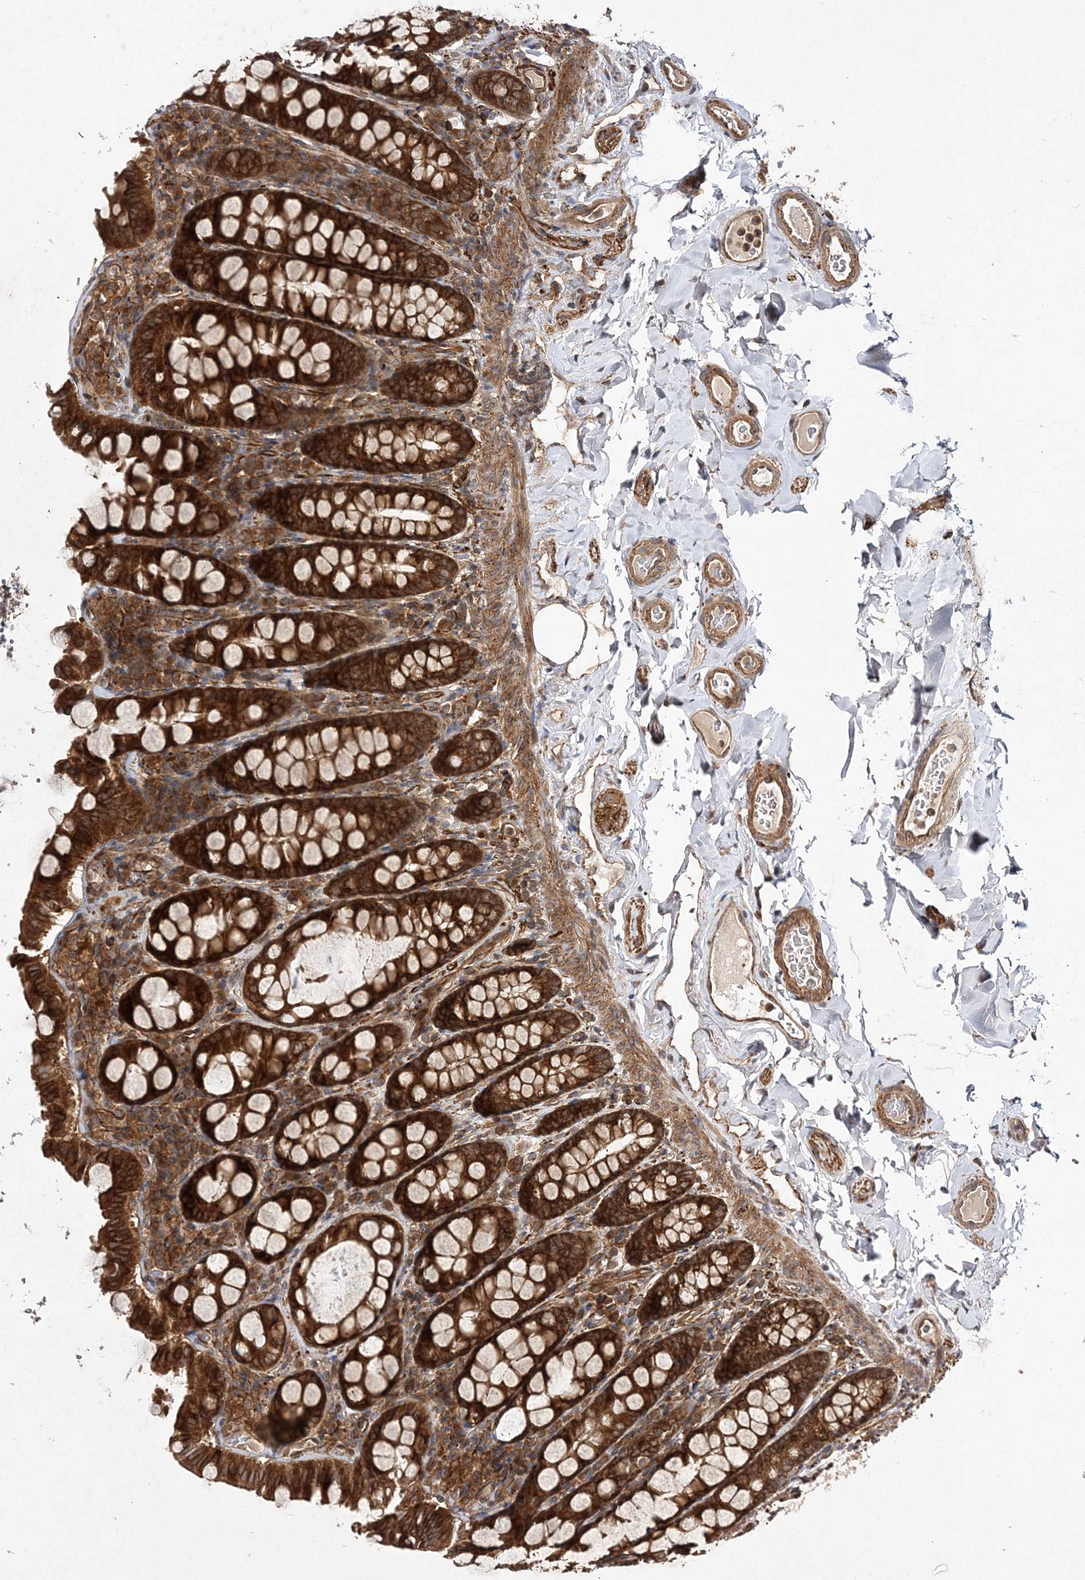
{"staining": {"intensity": "moderate", "quantity": ">75%", "location": "cytoplasmic/membranous"}, "tissue": "colon", "cell_type": "Endothelial cells", "image_type": "normal", "snomed": [{"axis": "morphology", "description": "Normal tissue, NOS"}, {"axis": "topography", "description": "Colon"}, {"axis": "topography", "description": "Peripheral nerve tissue"}], "caption": "About >75% of endothelial cells in benign colon show moderate cytoplasmic/membranous protein expression as visualized by brown immunohistochemical staining.", "gene": "TMEM9B", "patient": {"sex": "female", "age": 61}}